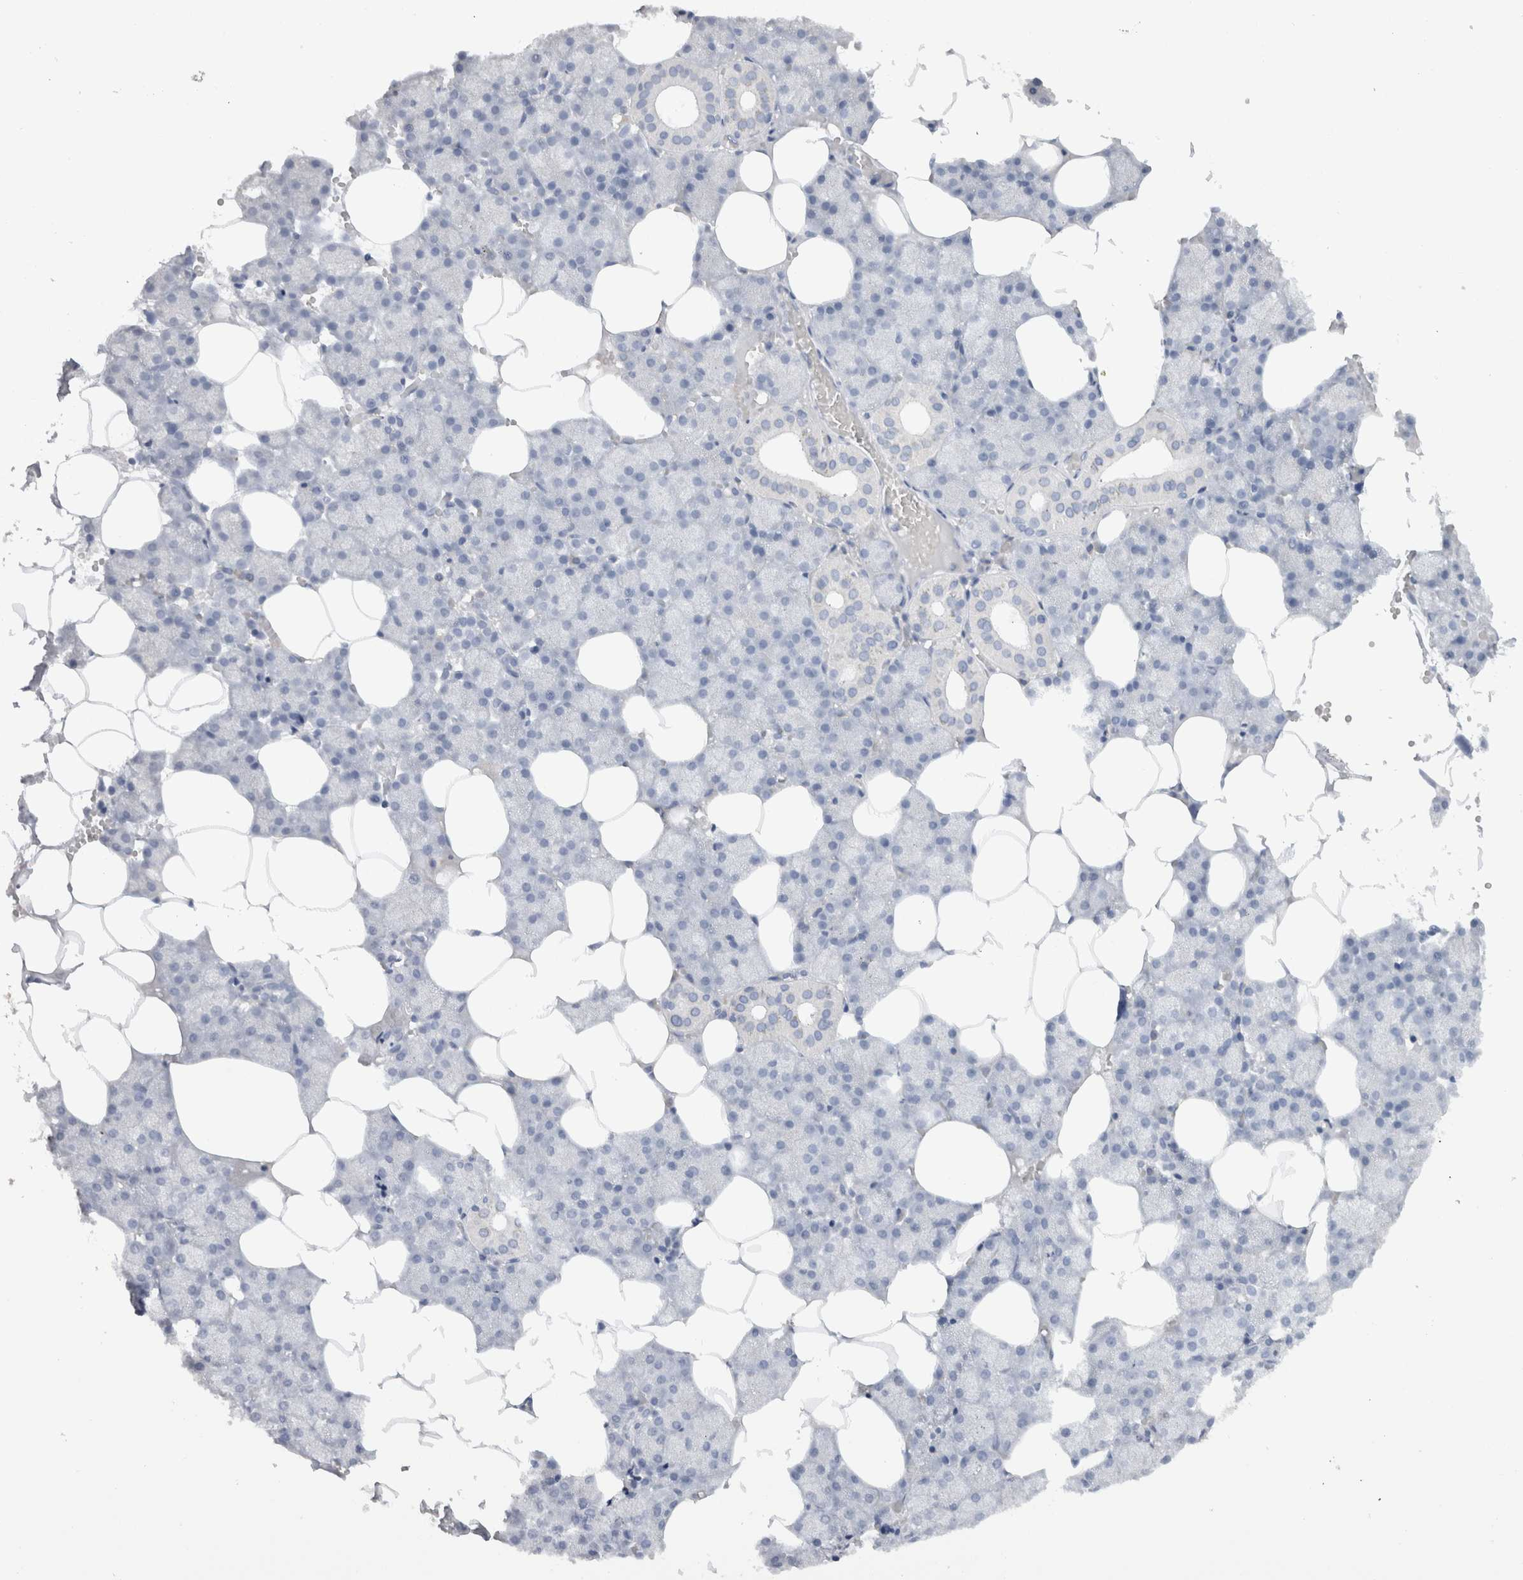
{"staining": {"intensity": "negative", "quantity": "none", "location": "none"}, "tissue": "salivary gland", "cell_type": "Glandular cells", "image_type": "normal", "snomed": [{"axis": "morphology", "description": "Normal tissue, NOS"}, {"axis": "topography", "description": "Salivary gland"}], "caption": "IHC of normal salivary gland displays no positivity in glandular cells.", "gene": "LAMP3", "patient": {"sex": "male", "age": 62}}